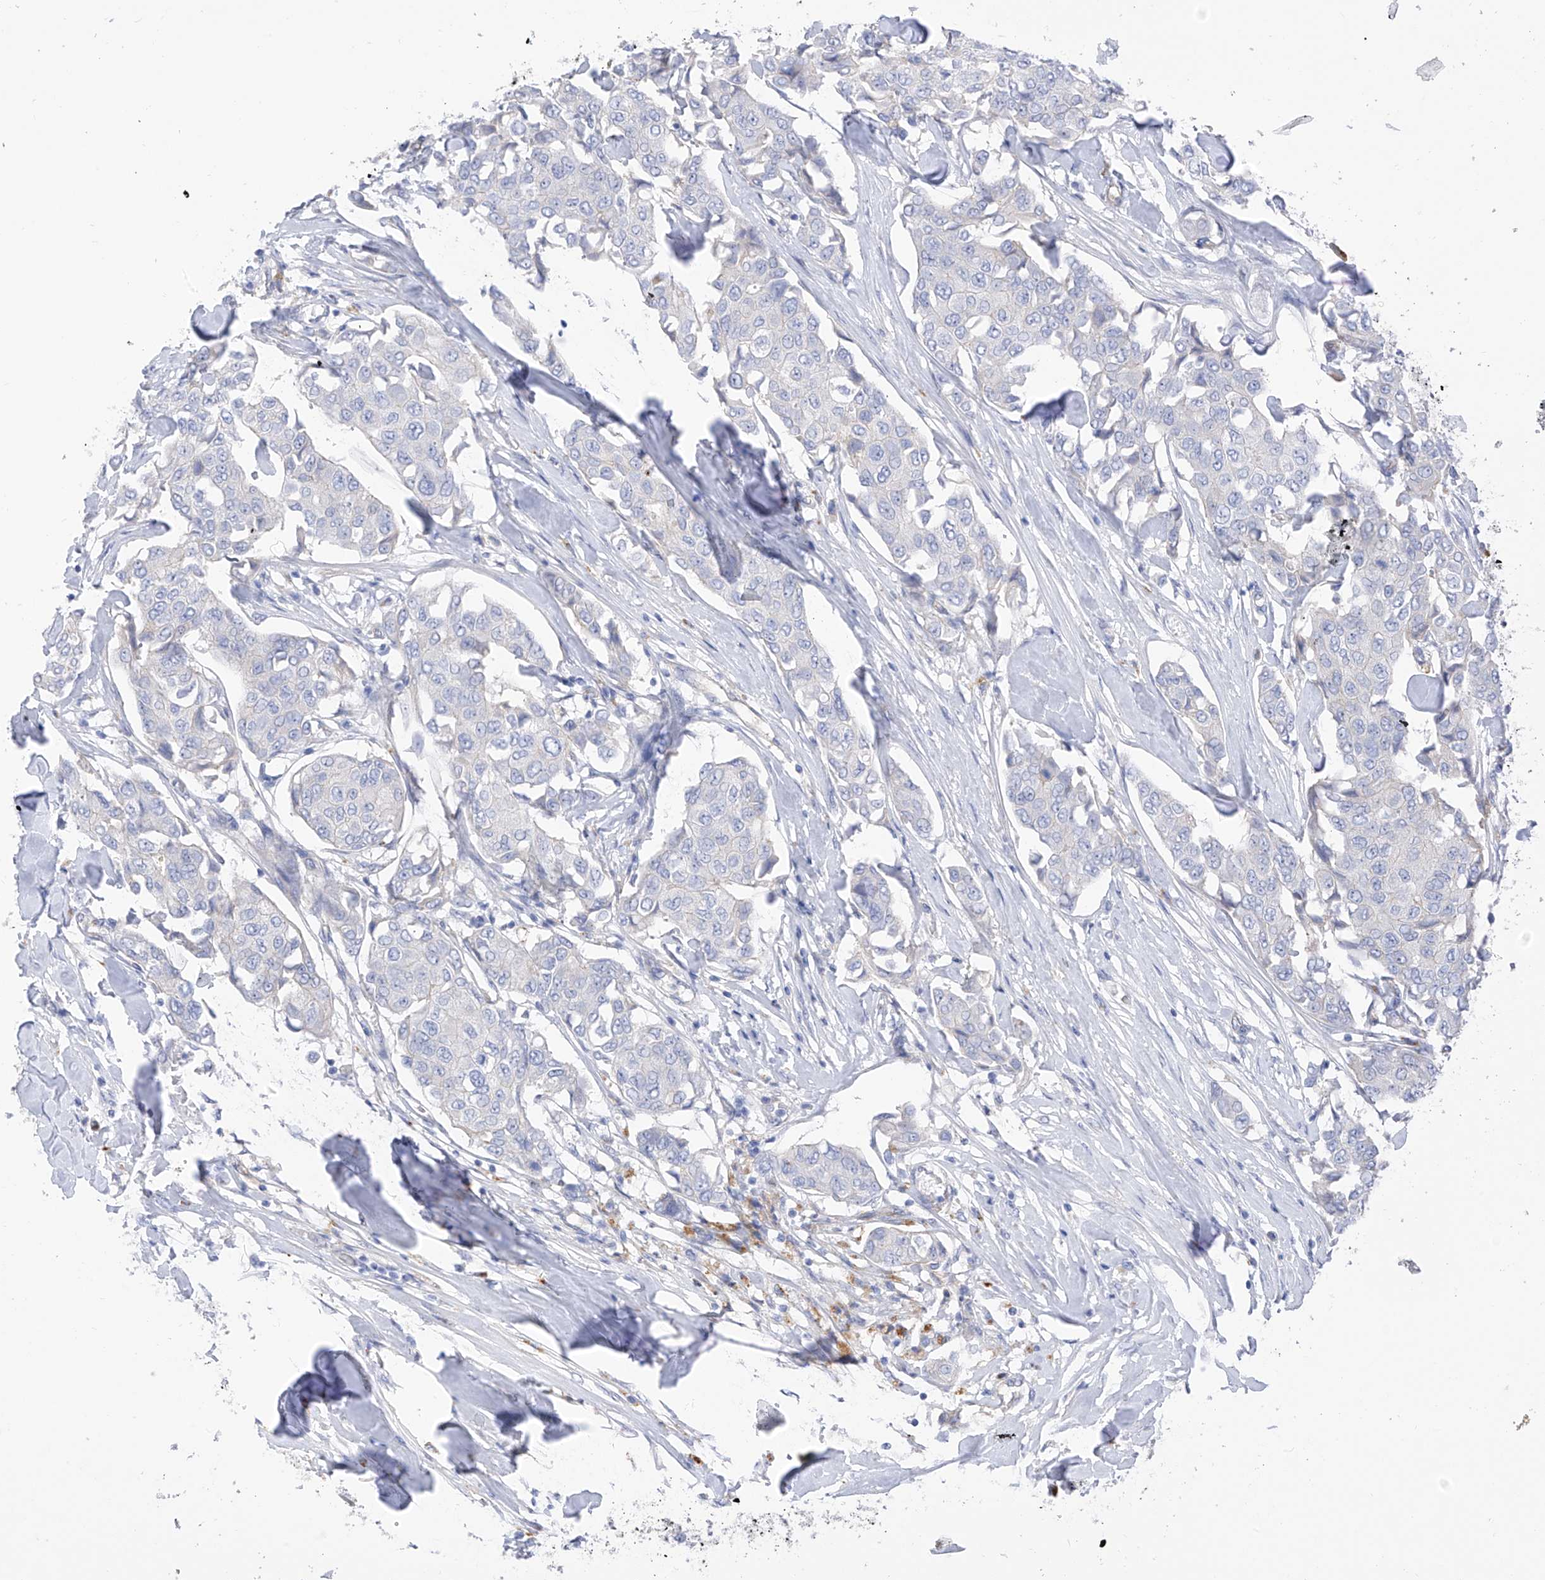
{"staining": {"intensity": "negative", "quantity": "none", "location": "none"}, "tissue": "breast cancer", "cell_type": "Tumor cells", "image_type": "cancer", "snomed": [{"axis": "morphology", "description": "Duct carcinoma"}, {"axis": "topography", "description": "Breast"}], "caption": "Breast cancer was stained to show a protein in brown. There is no significant staining in tumor cells. (Immunohistochemistry, brightfield microscopy, high magnification).", "gene": "ITGA9", "patient": {"sex": "female", "age": 80}}